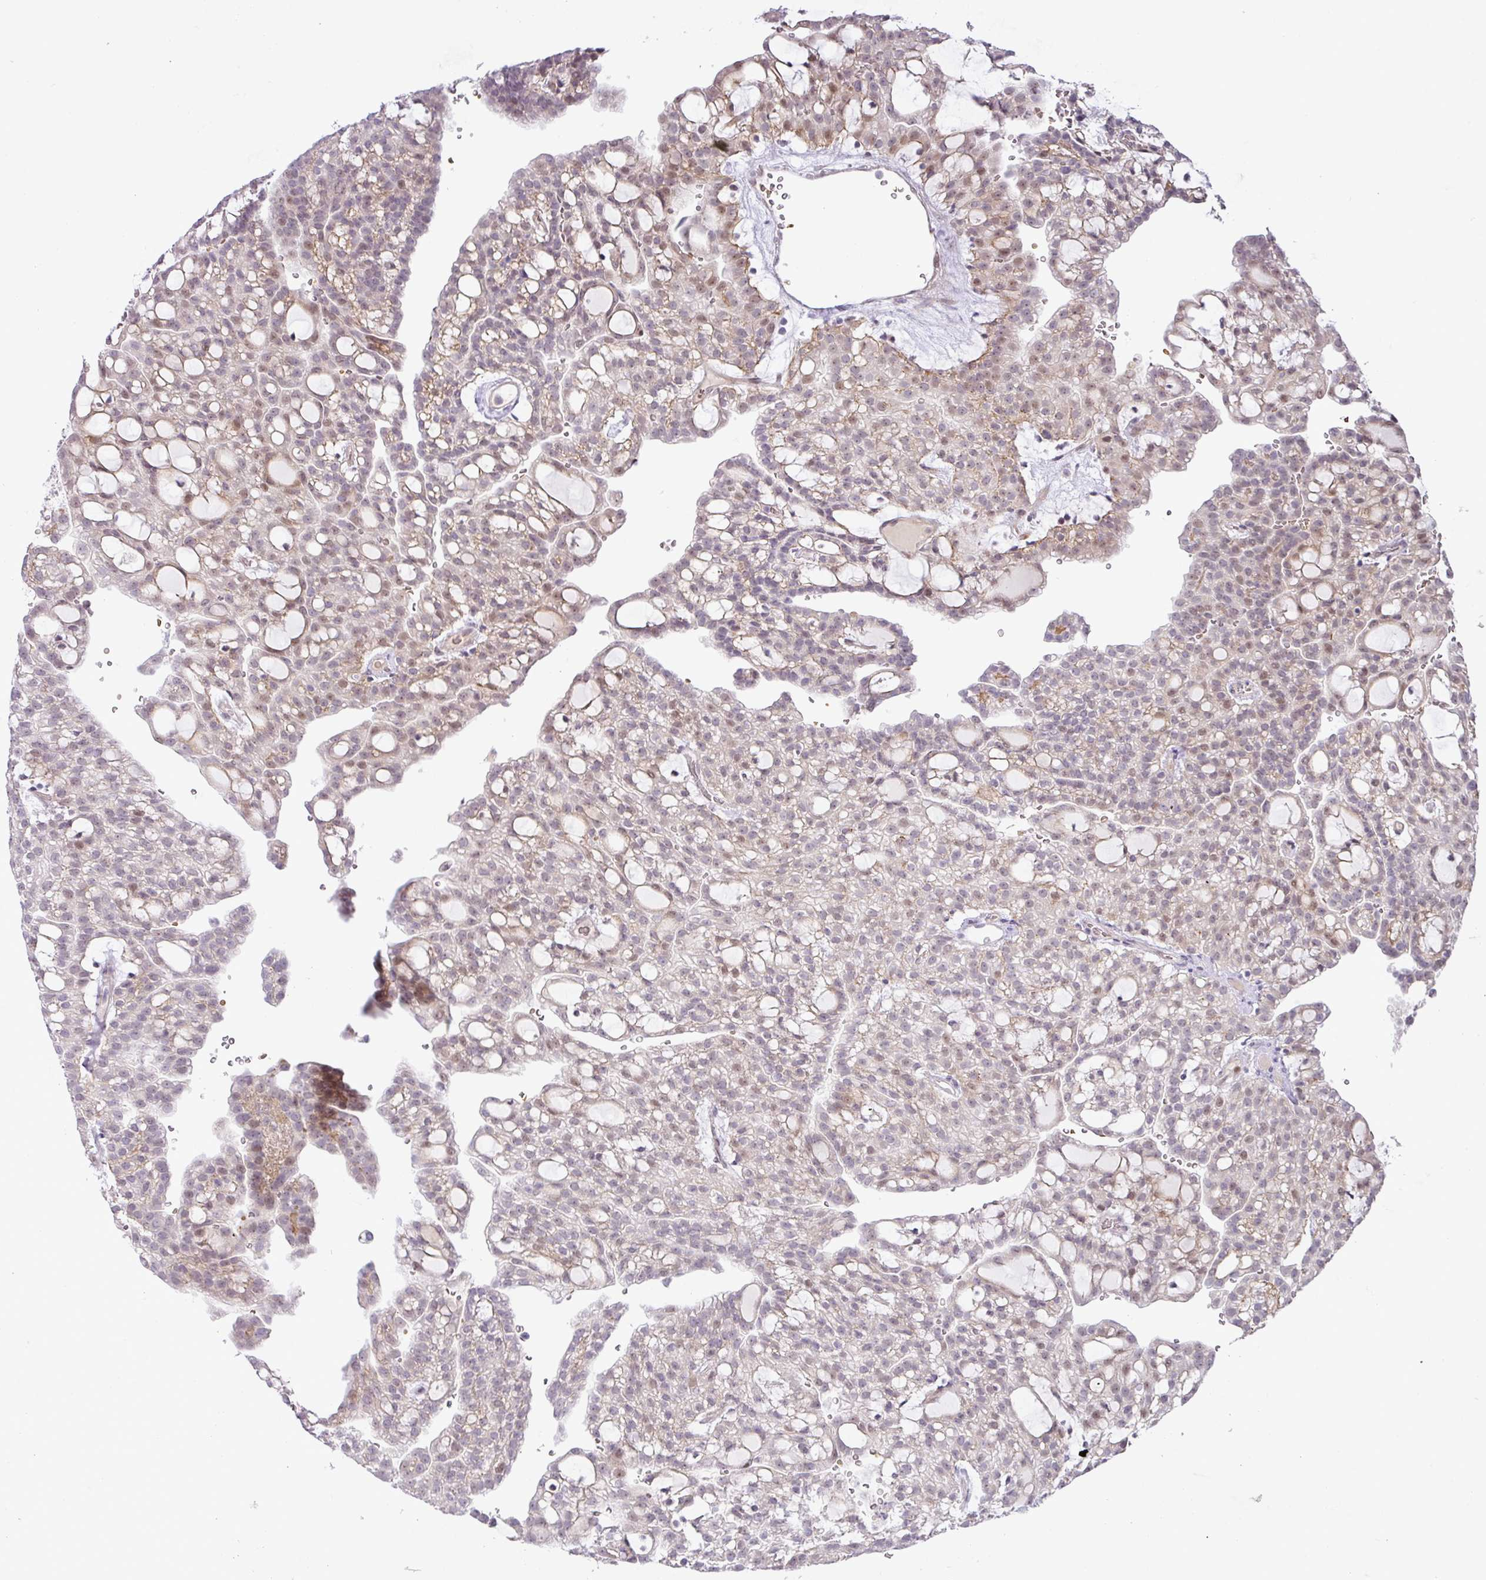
{"staining": {"intensity": "moderate", "quantity": "<25%", "location": "nuclear"}, "tissue": "renal cancer", "cell_type": "Tumor cells", "image_type": "cancer", "snomed": [{"axis": "morphology", "description": "Adenocarcinoma, NOS"}, {"axis": "topography", "description": "Kidney"}], "caption": "There is low levels of moderate nuclear staining in tumor cells of renal cancer (adenocarcinoma), as demonstrated by immunohistochemical staining (brown color).", "gene": "PARP2", "patient": {"sex": "male", "age": 63}}